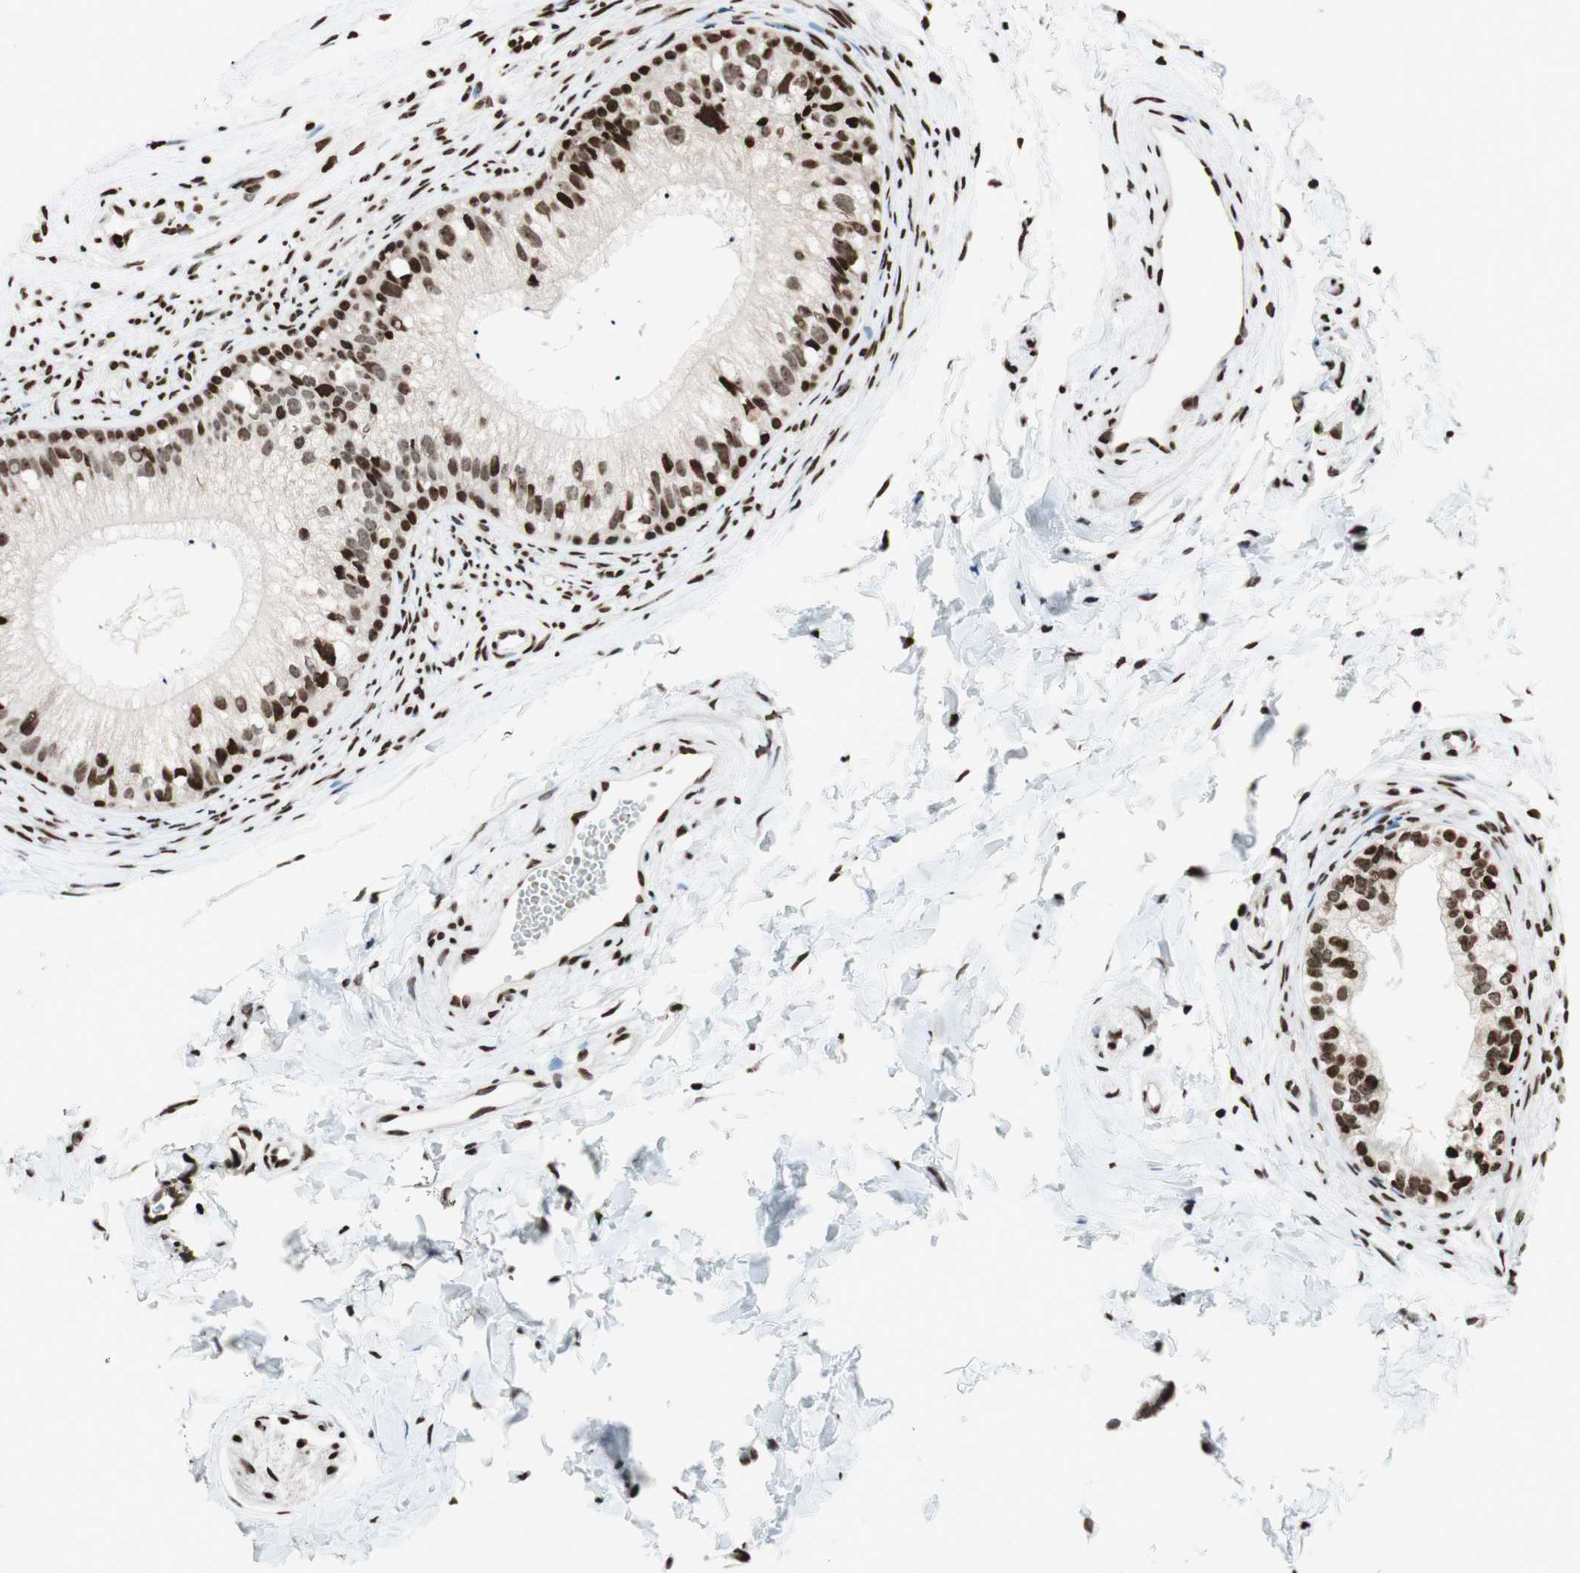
{"staining": {"intensity": "strong", "quantity": "25%-75%", "location": "nuclear"}, "tissue": "epididymis", "cell_type": "Glandular cells", "image_type": "normal", "snomed": [{"axis": "morphology", "description": "Normal tissue, NOS"}, {"axis": "topography", "description": "Epididymis"}], "caption": "A micrograph of human epididymis stained for a protein shows strong nuclear brown staining in glandular cells. The staining was performed using DAB (3,3'-diaminobenzidine) to visualize the protein expression in brown, while the nuclei were stained in blue with hematoxylin (Magnification: 20x).", "gene": "NCOA3", "patient": {"sex": "male", "age": 56}}